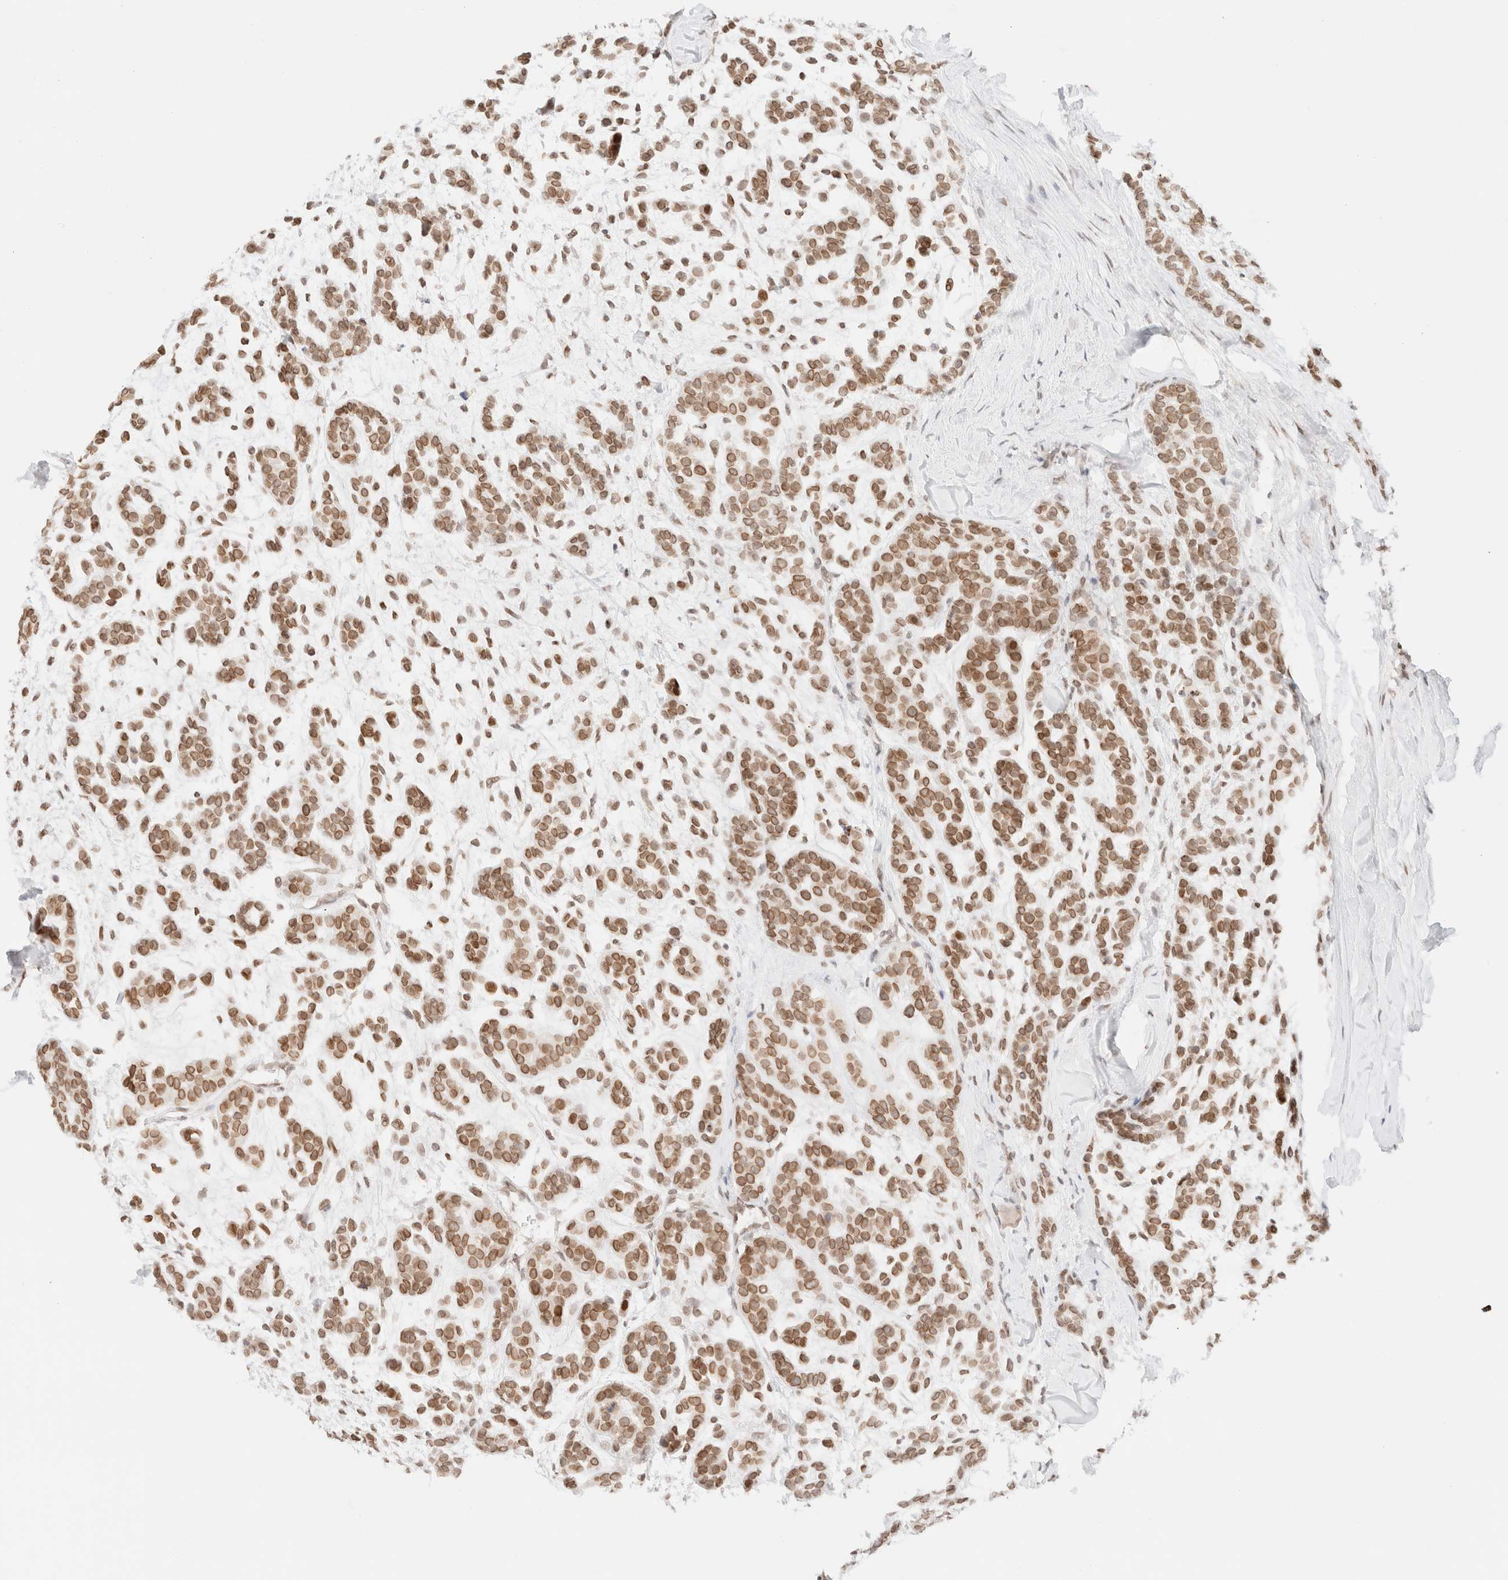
{"staining": {"intensity": "moderate", "quantity": ">75%", "location": "cytoplasmic/membranous,nuclear"}, "tissue": "head and neck cancer", "cell_type": "Tumor cells", "image_type": "cancer", "snomed": [{"axis": "morphology", "description": "Adenocarcinoma, NOS"}, {"axis": "morphology", "description": "Adenoma, NOS"}, {"axis": "topography", "description": "Head-Neck"}], "caption": "A histopathology image of human head and neck cancer (adenoma) stained for a protein displays moderate cytoplasmic/membranous and nuclear brown staining in tumor cells.", "gene": "ZNF770", "patient": {"sex": "female", "age": 55}}